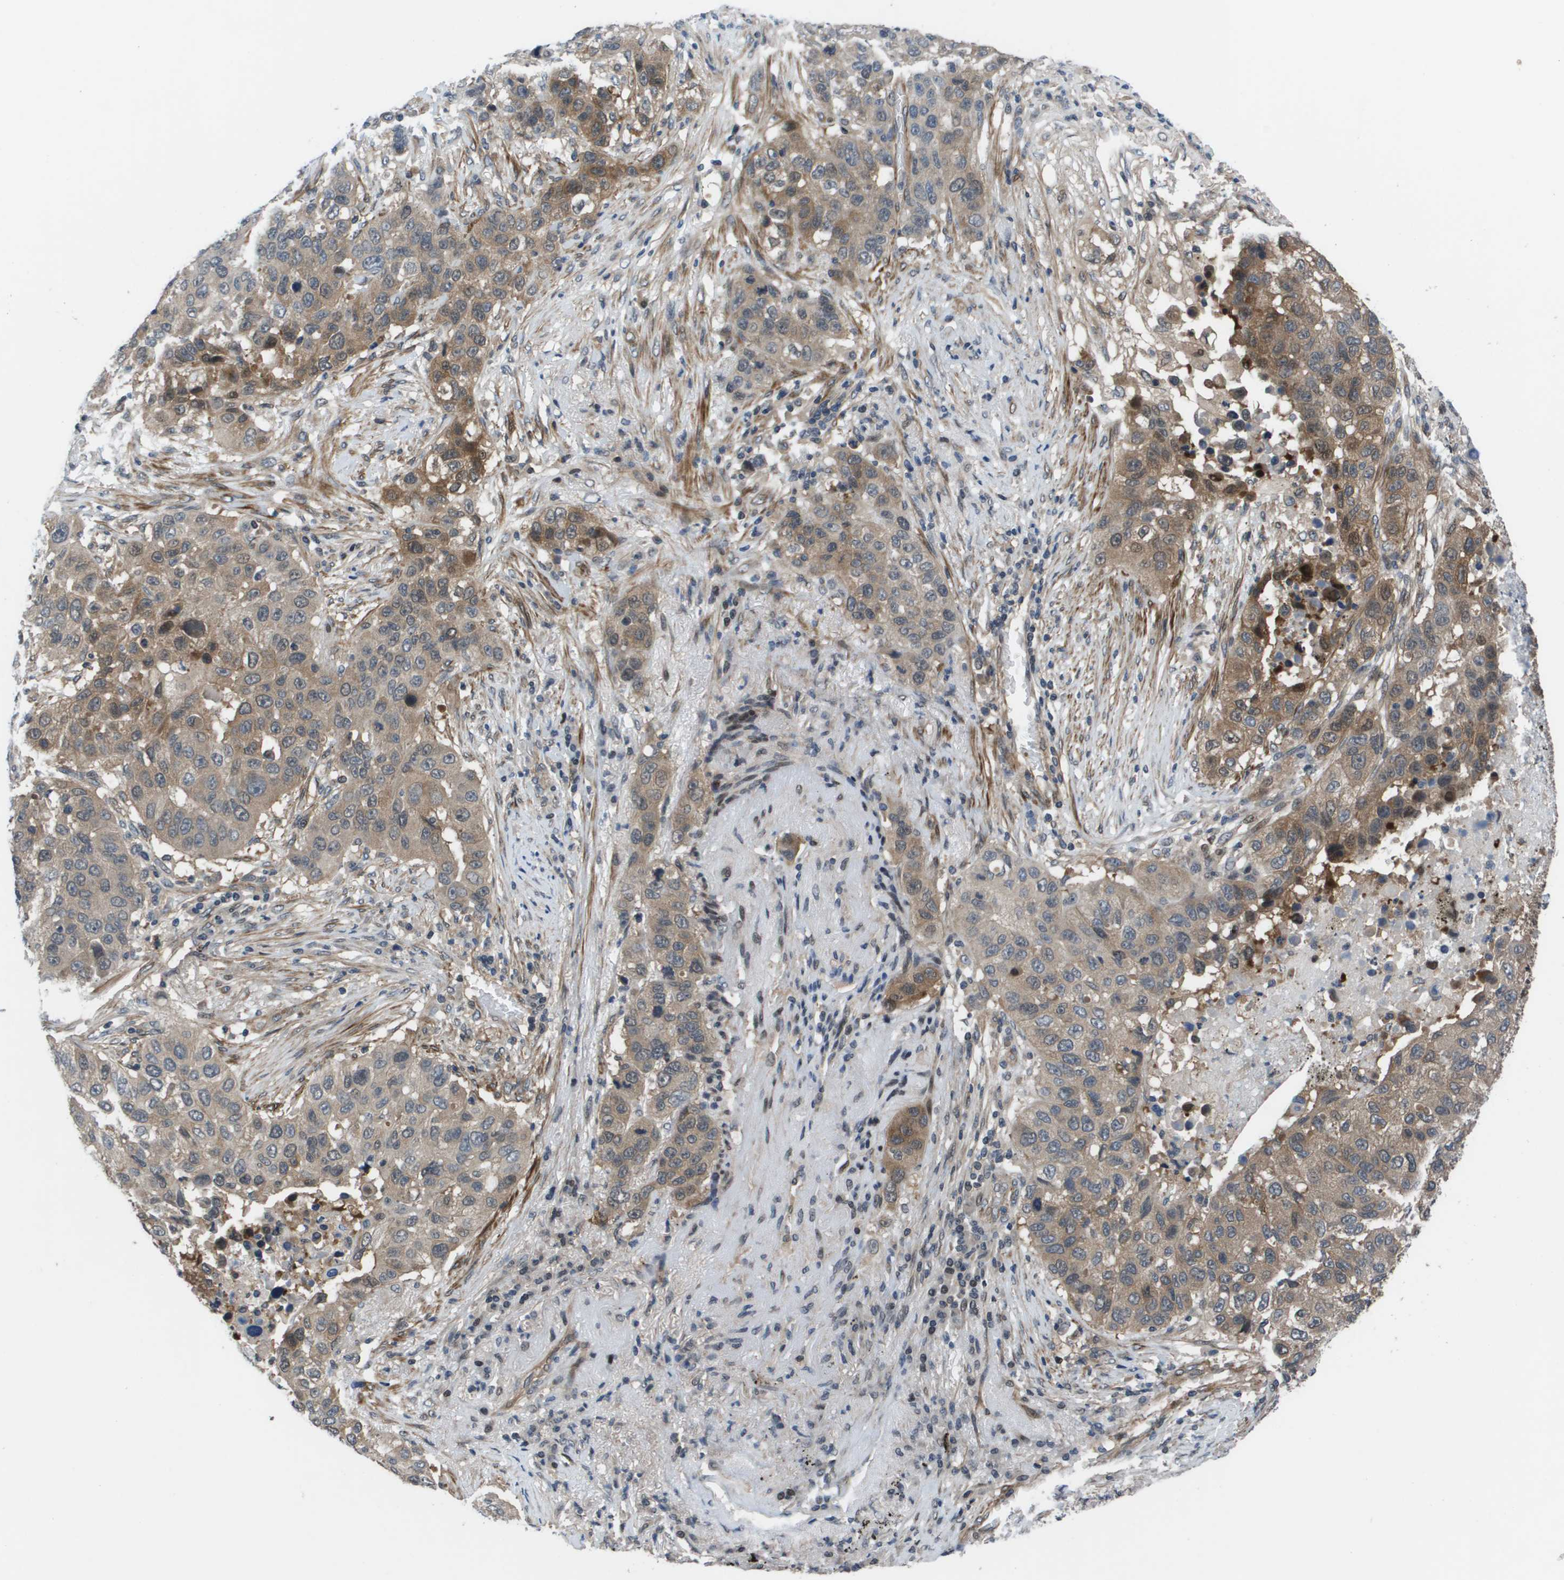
{"staining": {"intensity": "moderate", "quantity": ">75%", "location": "cytoplasmic/membranous"}, "tissue": "lung cancer", "cell_type": "Tumor cells", "image_type": "cancer", "snomed": [{"axis": "morphology", "description": "Squamous cell carcinoma, NOS"}, {"axis": "topography", "description": "Lung"}], "caption": "Lung cancer was stained to show a protein in brown. There is medium levels of moderate cytoplasmic/membranous positivity in about >75% of tumor cells.", "gene": "ENPP5", "patient": {"sex": "male", "age": 57}}